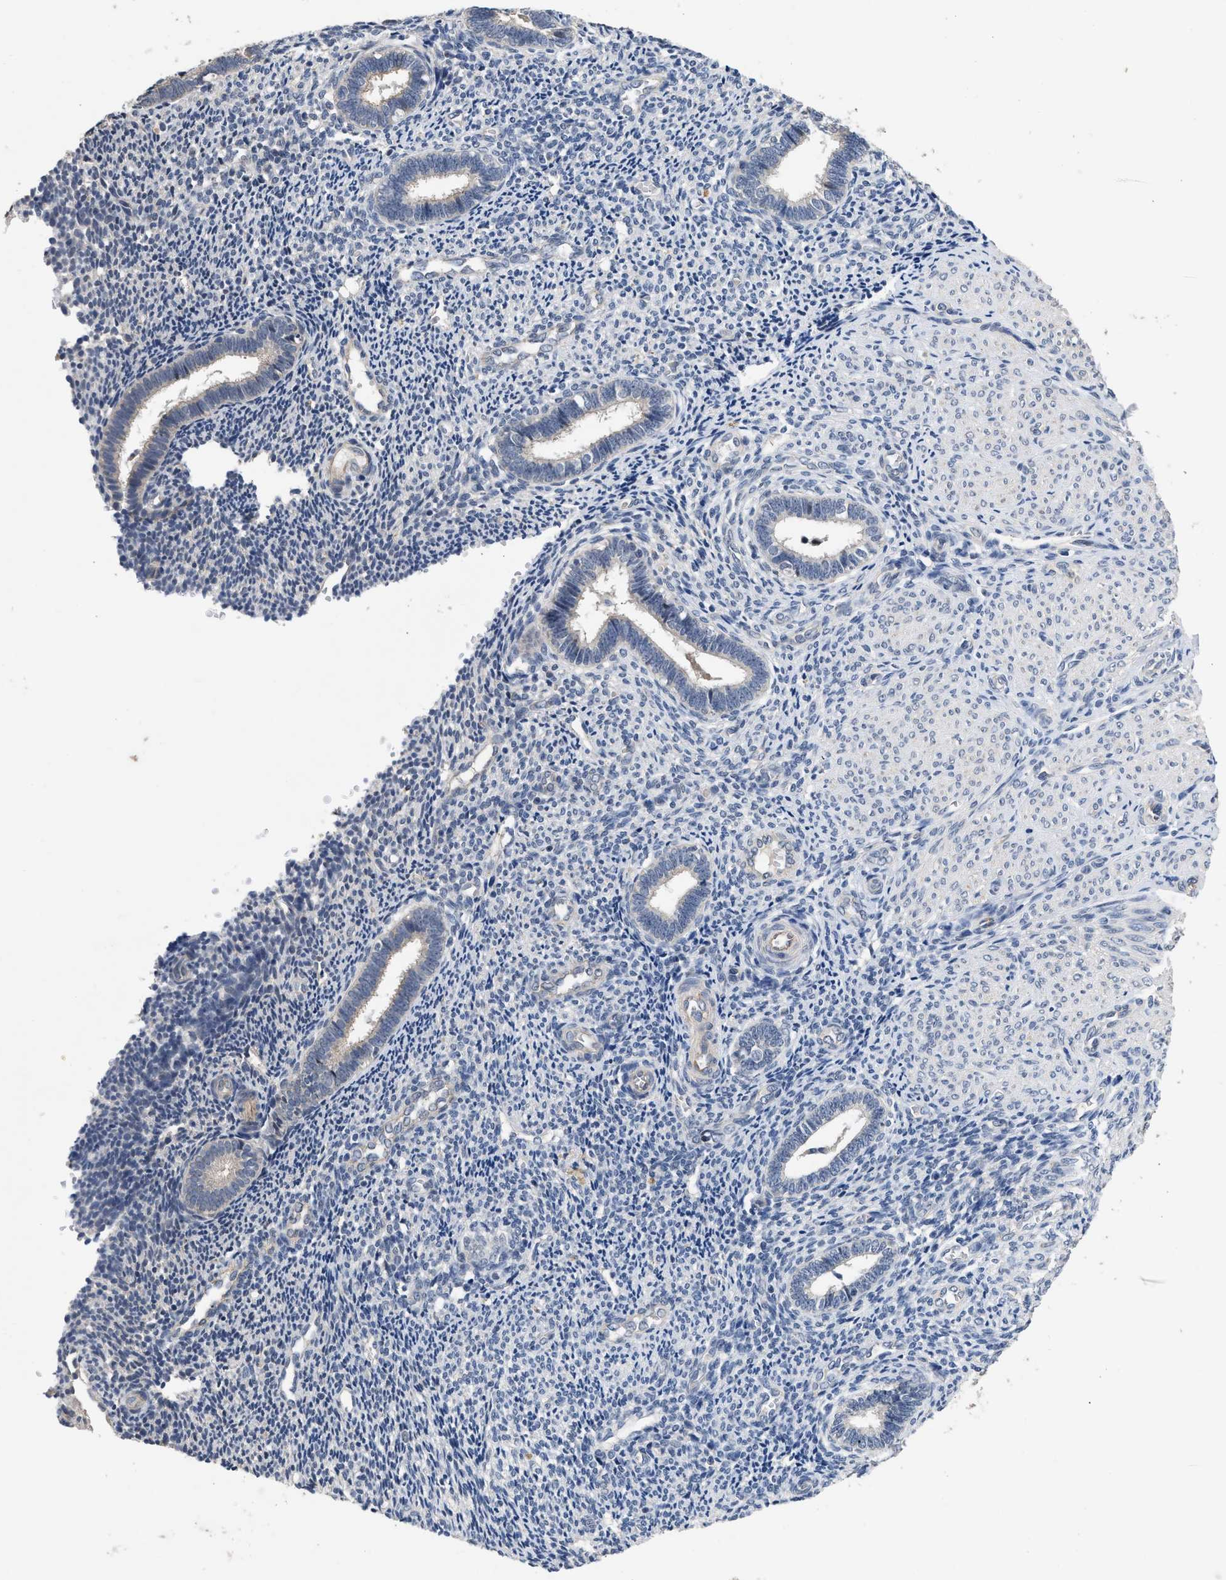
{"staining": {"intensity": "negative", "quantity": "none", "location": "none"}, "tissue": "endometrium", "cell_type": "Cells in endometrial stroma", "image_type": "normal", "snomed": [{"axis": "morphology", "description": "Normal tissue, NOS"}, {"axis": "topography", "description": "Endometrium"}], "caption": "This is an immunohistochemistry (IHC) histopathology image of normal human endometrium. There is no staining in cells in endometrial stroma.", "gene": "CSF3R", "patient": {"sex": "female", "age": 27}}